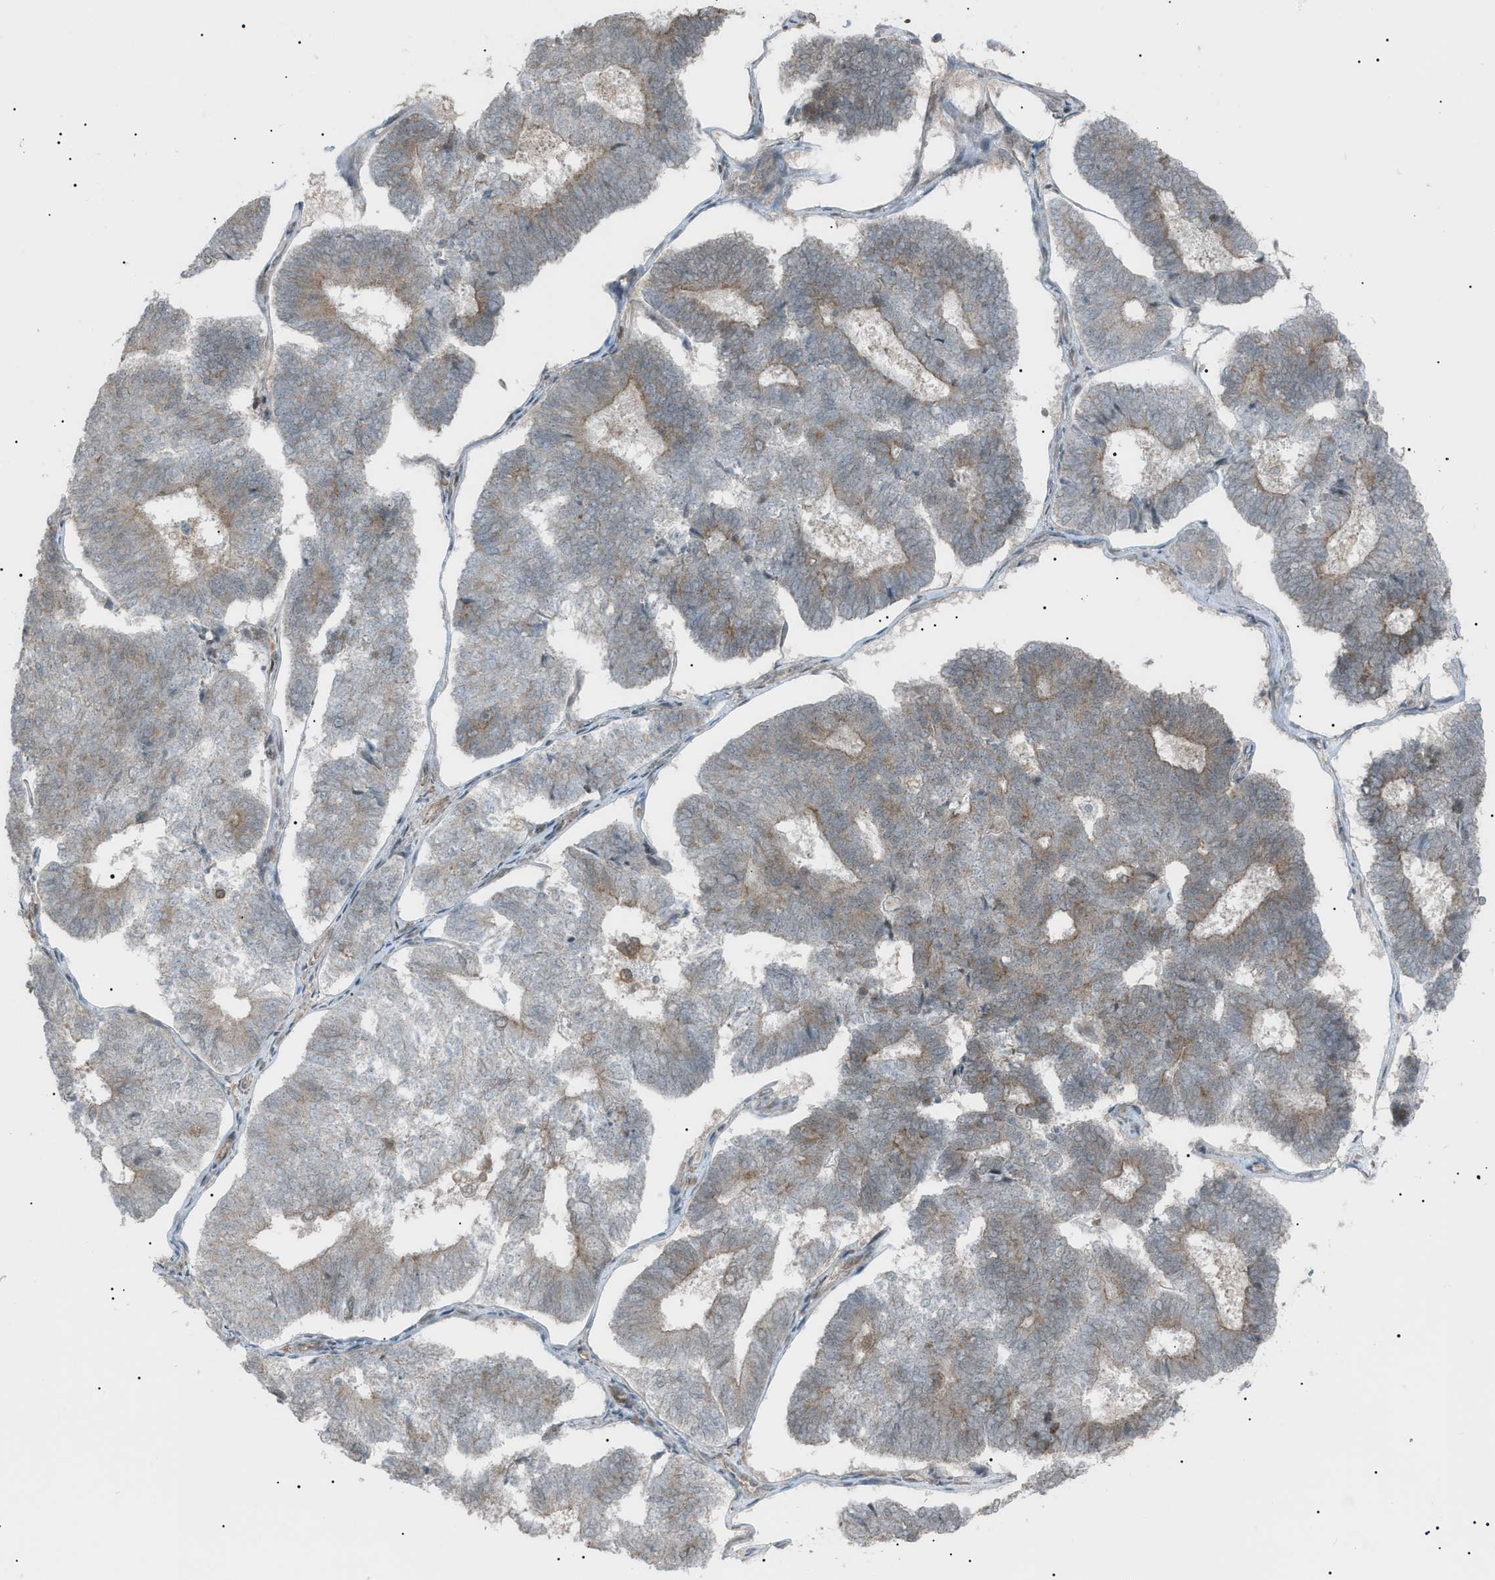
{"staining": {"intensity": "weak", "quantity": "<25%", "location": "cytoplasmic/membranous"}, "tissue": "endometrial cancer", "cell_type": "Tumor cells", "image_type": "cancer", "snomed": [{"axis": "morphology", "description": "Adenocarcinoma, NOS"}, {"axis": "topography", "description": "Endometrium"}], "caption": "This is an immunohistochemistry (IHC) micrograph of human endometrial cancer. There is no staining in tumor cells.", "gene": "LPIN2", "patient": {"sex": "female", "age": 70}}